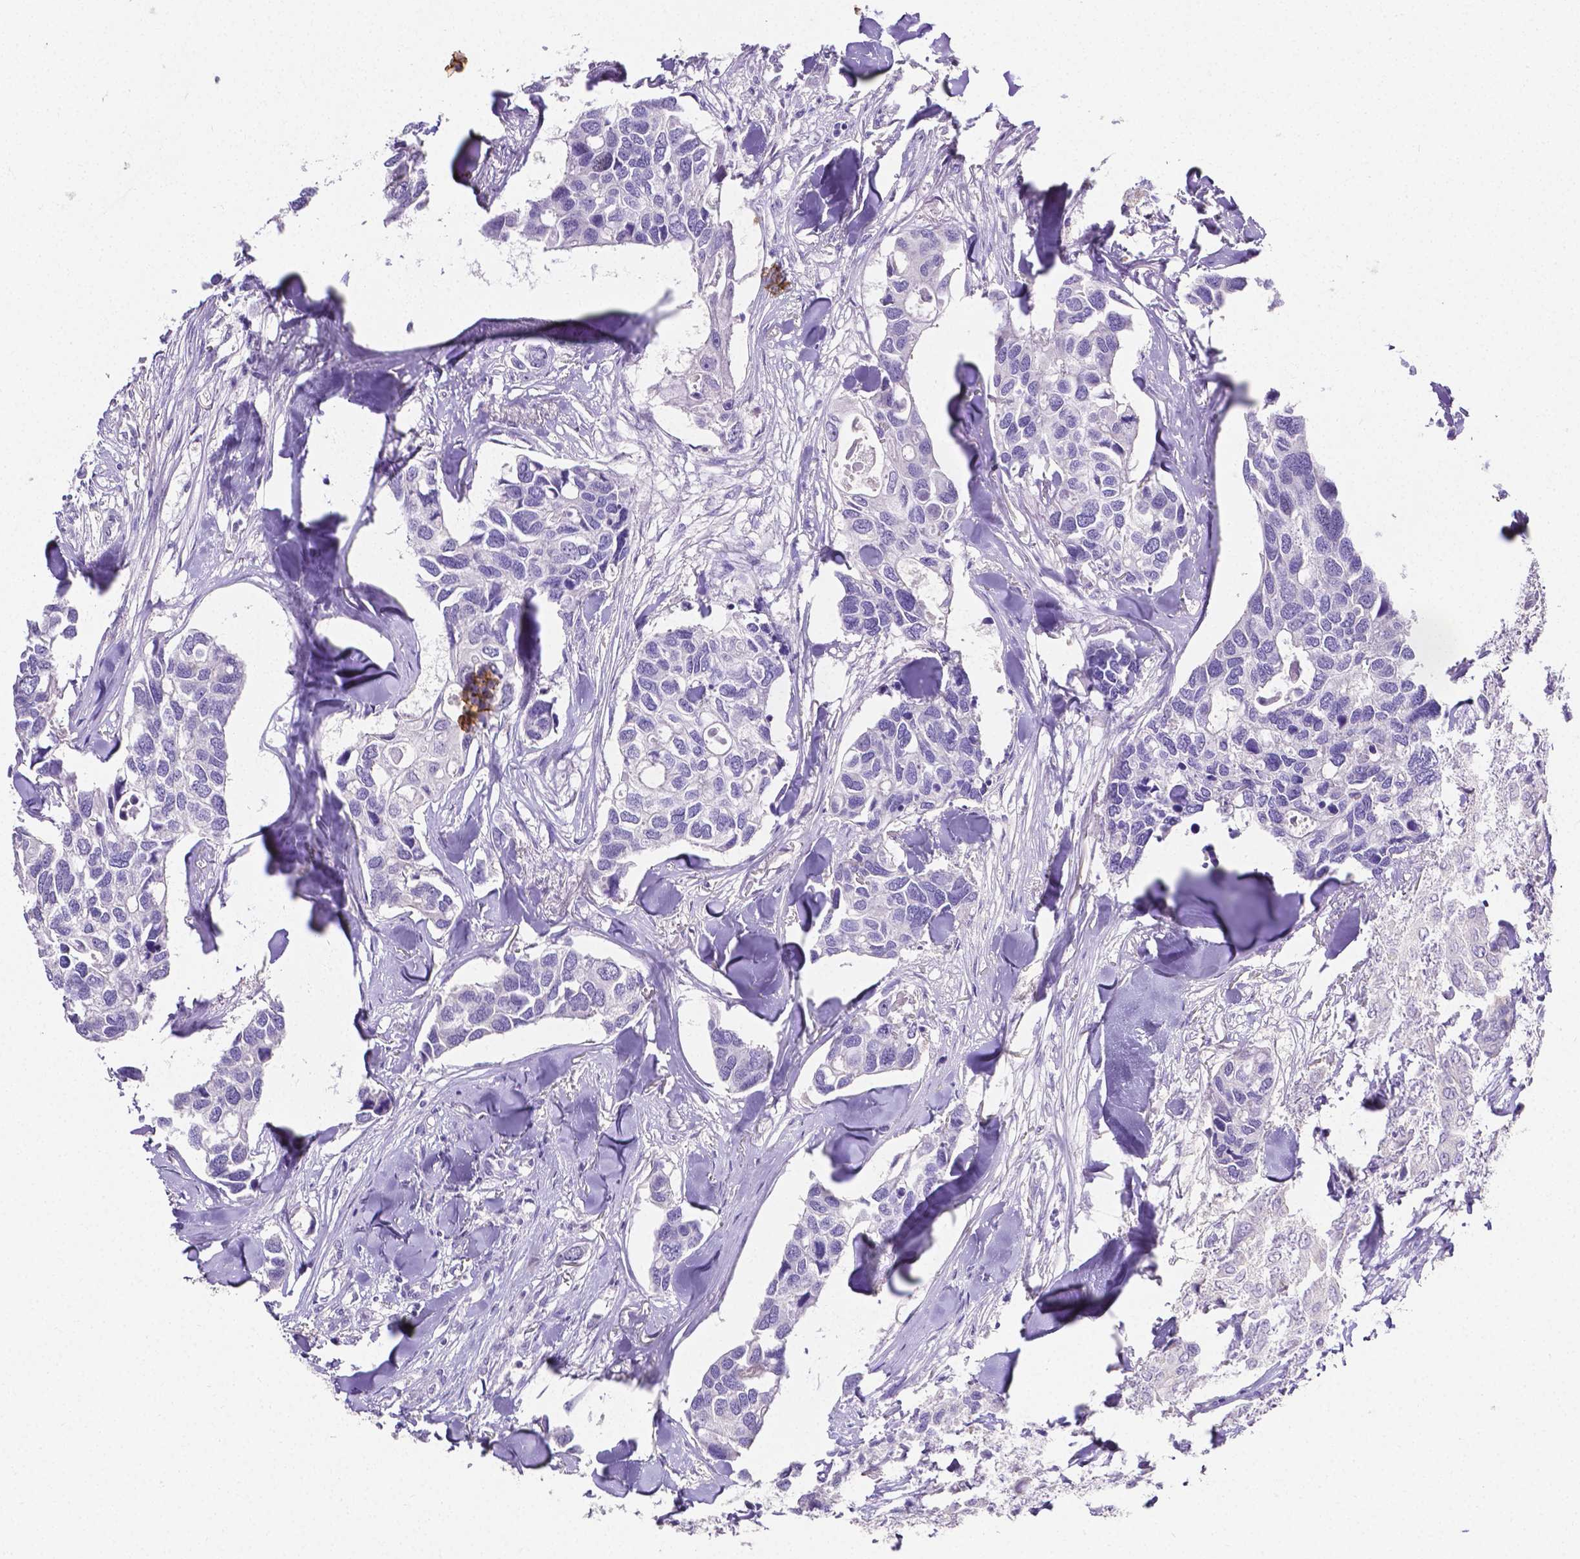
{"staining": {"intensity": "negative", "quantity": "none", "location": "none"}, "tissue": "breast cancer", "cell_type": "Tumor cells", "image_type": "cancer", "snomed": [{"axis": "morphology", "description": "Duct carcinoma"}, {"axis": "topography", "description": "Breast"}], "caption": "Protein analysis of breast cancer reveals no significant staining in tumor cells. (Immunohistochemistry (ihc), brightfield microscopy, high magnification).", "gene": "SLC22A2", "patient": {"sex": "female", "age": 83}}